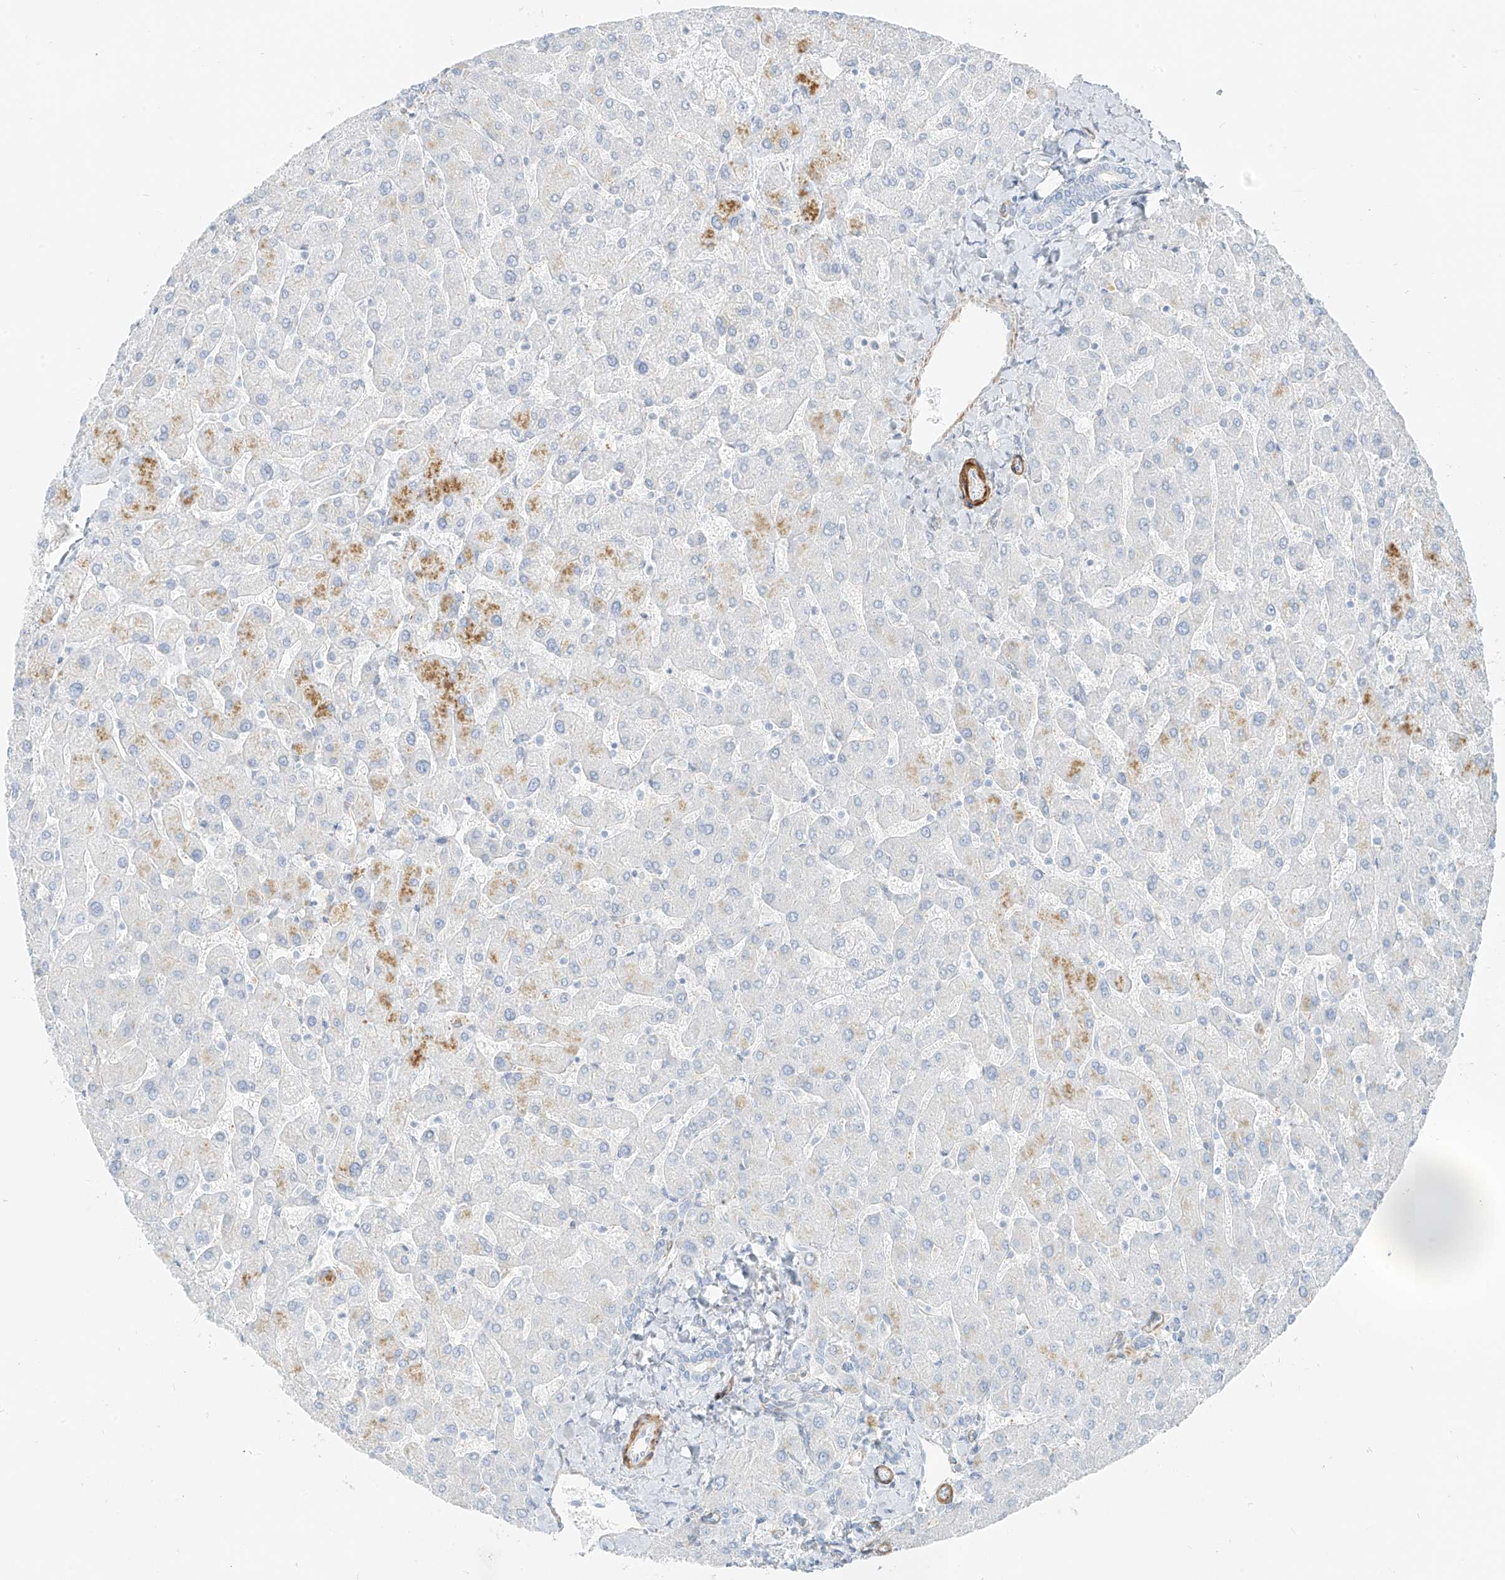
{"staining": {"intensity": "negative", "quantity": "none", "location": "none"}, "tissue": "liver", "cell_type": "Cholangiocytes", "image_type": "normal", "snomed": [{"axis": "morphology", "description": "Normal tissue, NOS"}, {"axis": "topography", "description": "Liver"}], "caption": "A high-resolution photomicrograph shows IHC staining of benign liver, which shows no significant expression in cholangiocytes. (Brightfield microscopy of DAB (3,3'-diaminobenzidine) immunohistochemistry at high magnification).", "gene": "SMCP", "patient": {"sex": "male", "age": 55}}